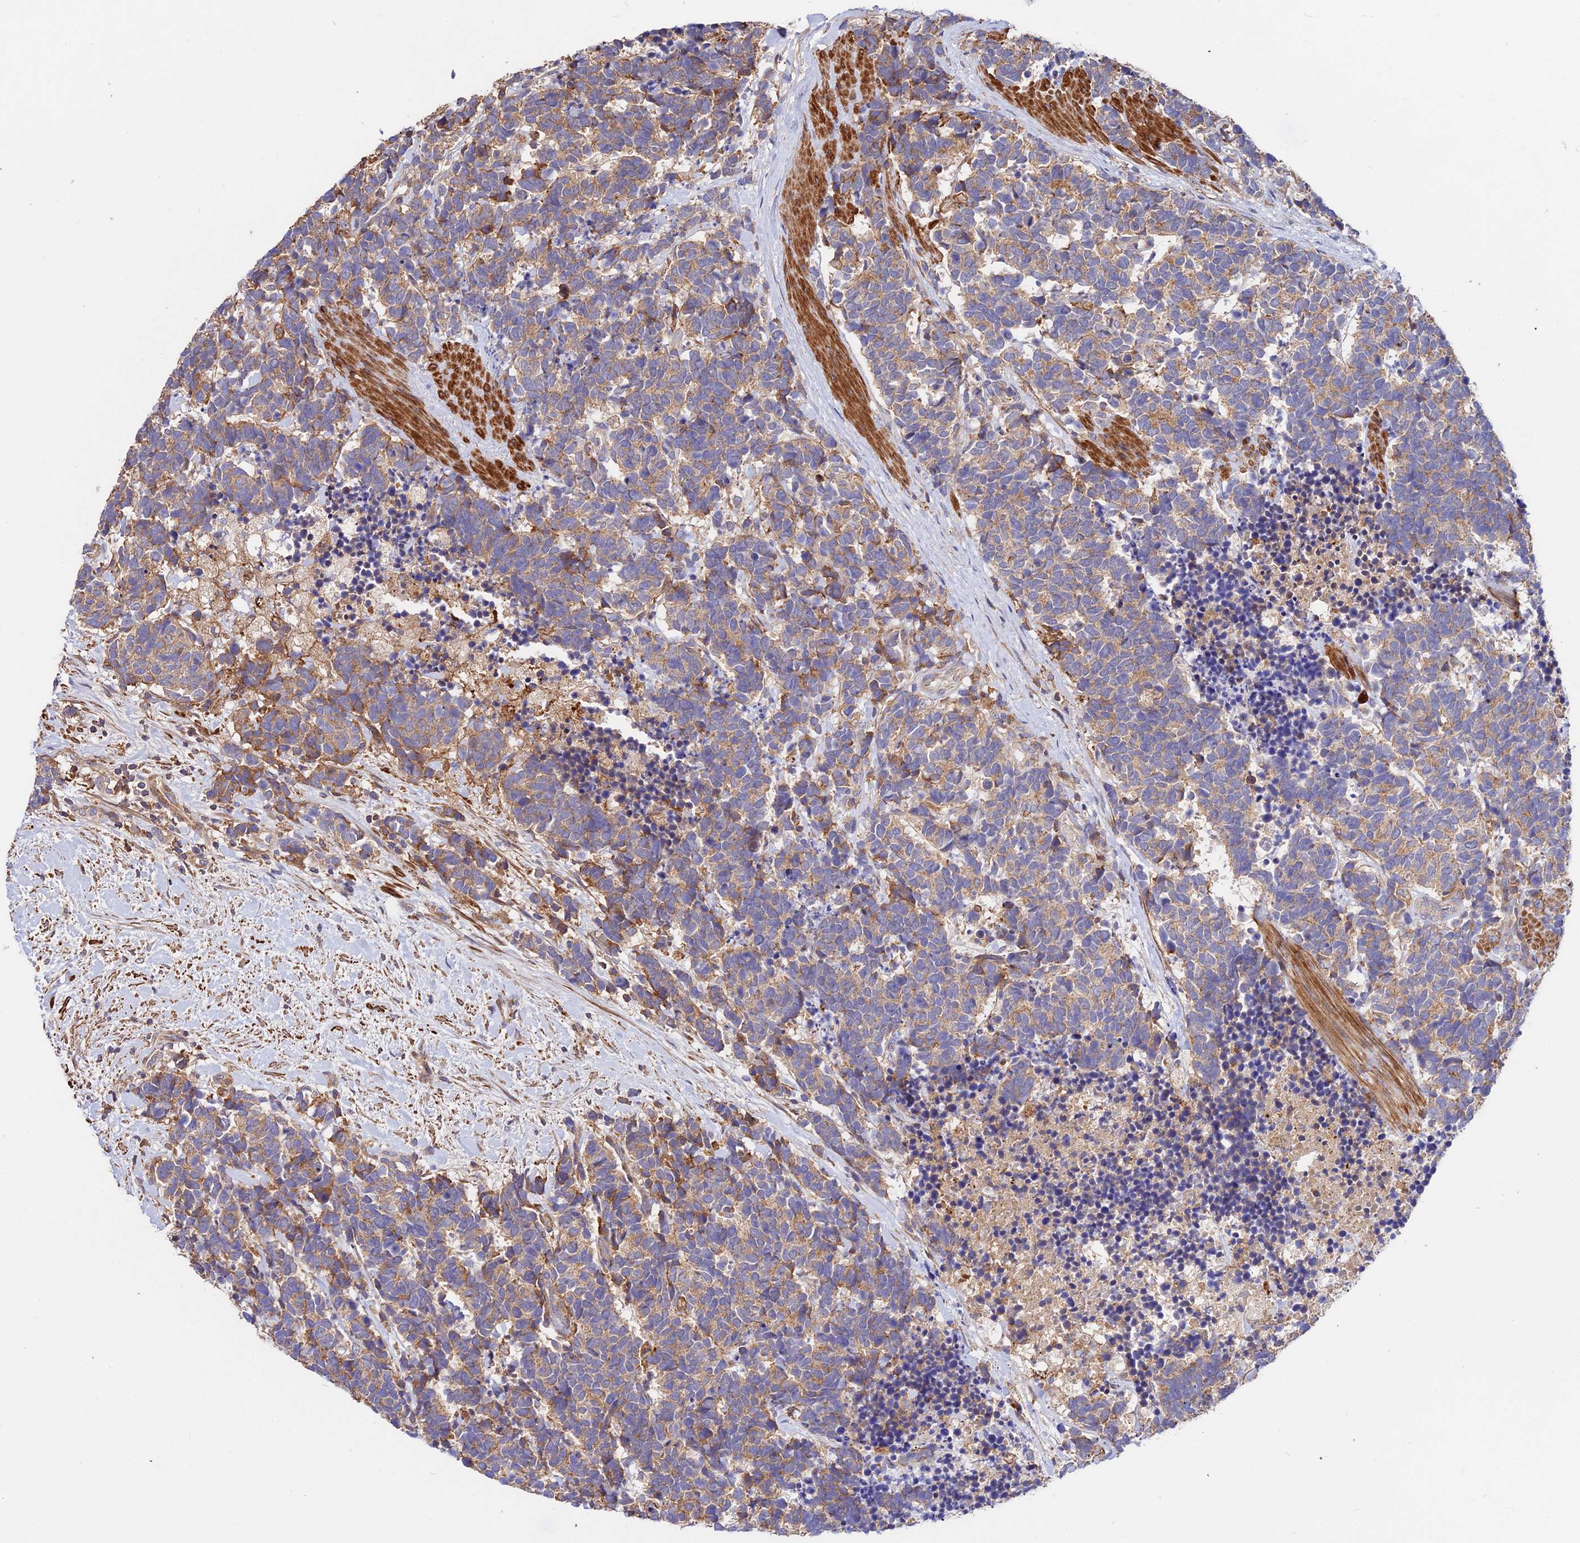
{"staining": {"intensity": "moderate", "quantity": "25%-75%", "location": "cytoplasmic/membranous"}, "tissue": "carcinoid", "cell_type": "Tumor cells", "image_type": "cancer", "snomed": [{"axis": "morphology", "description": "Carcinoma, NOS"}, {"axis": "morphology", "description": "Carcinoid, malignant, NOS"}, {"axis": "topography", "description": "Prostate"}], "caption": "Approximately 25%-75% of tumor cells in human carcinoid show moderate cytoplasmic/membranous protein expression as visualized by brown immunohistochemical staining.", "gene": "PYM1", "patient": {"sex": "male", "age": 57}}